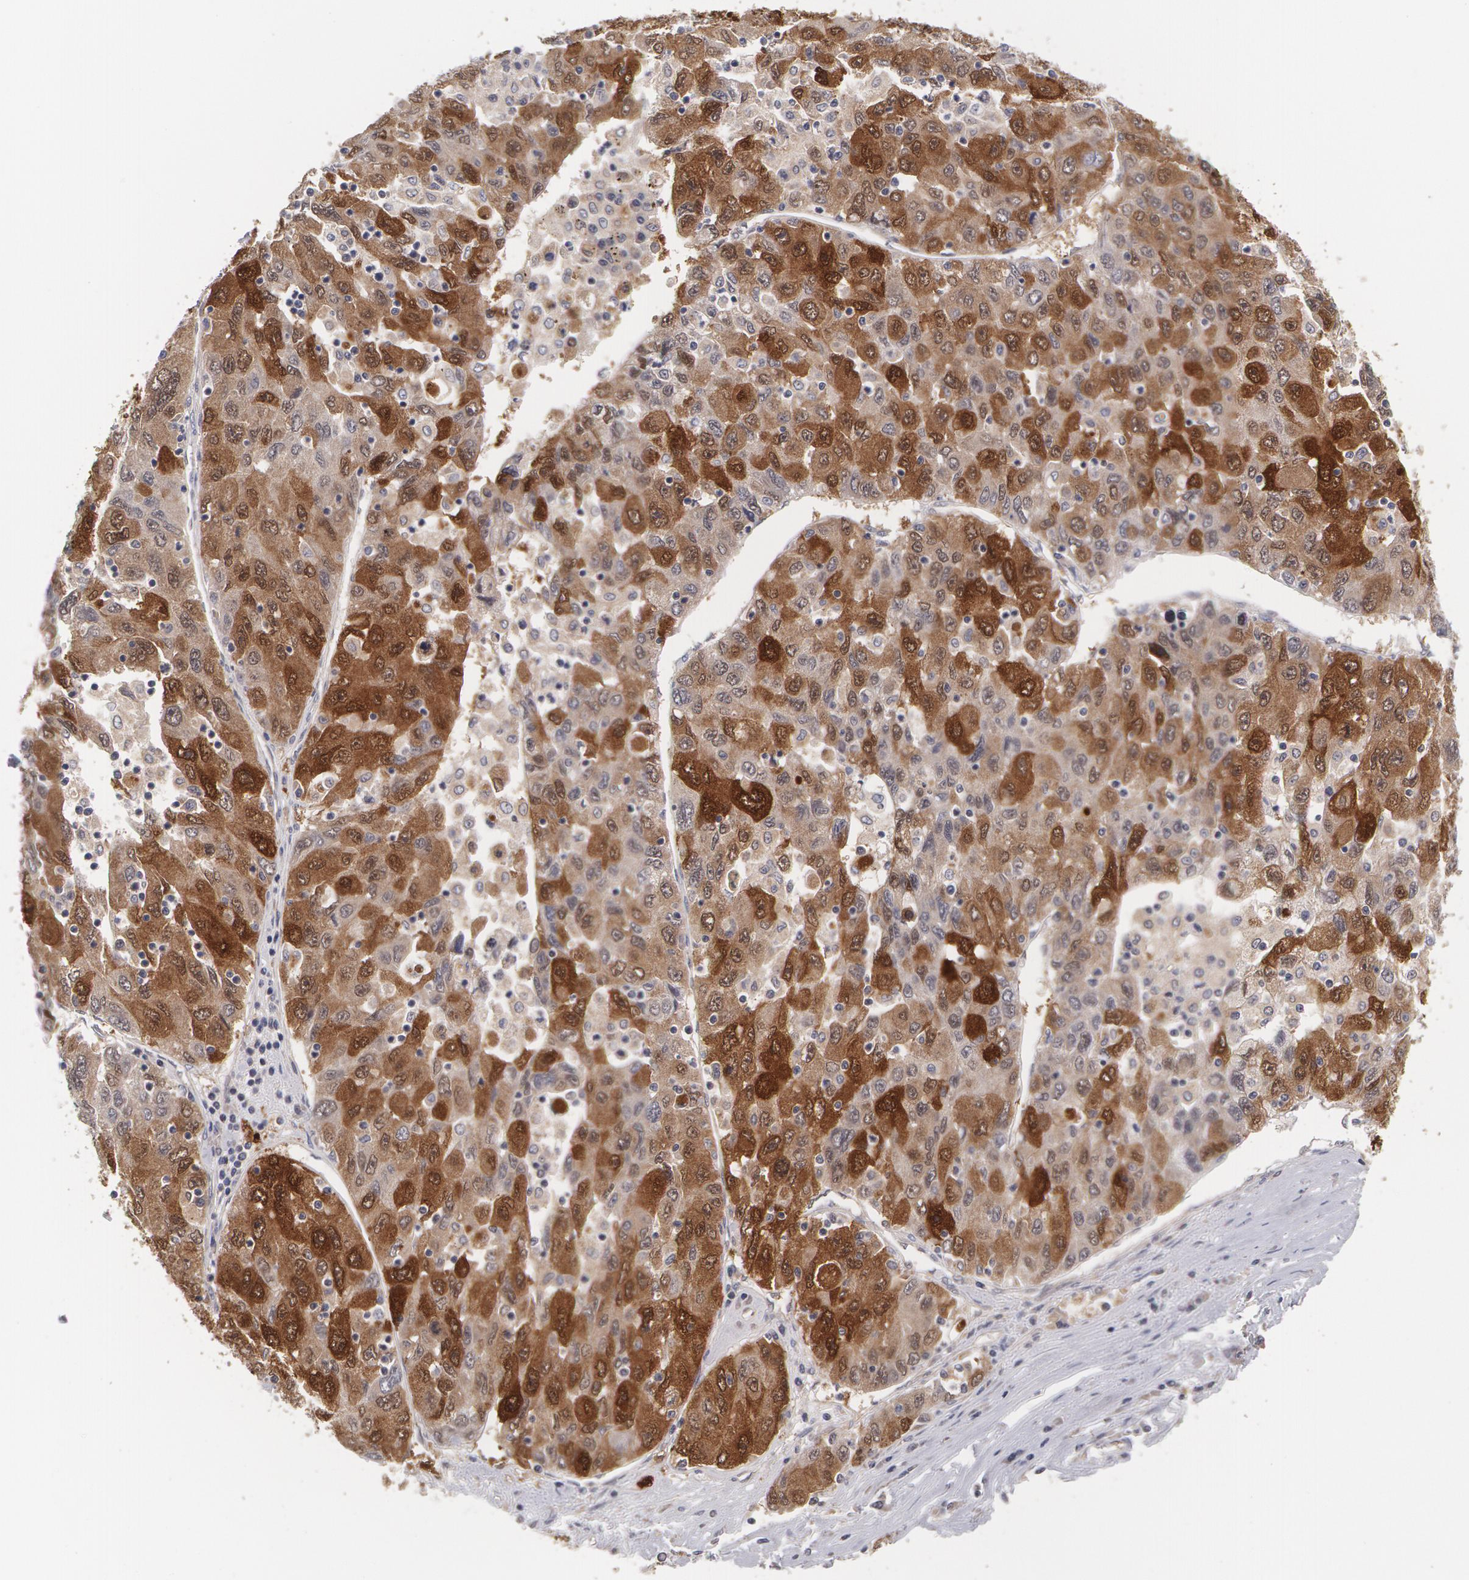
{"staining": {"intensity": "moderate", "quantity": "25%-75%", "location": "cytoplasmic/membranous,nuclear"}, "tissue": "liver cancer", "cell_type": "Tumor cells", "image_type": "cancer", "snomed": [{"axis": "morphology", "description": "Carcinoma, Hepatocellular, NOS"}, {"axis": "topography", "description": "Liver"}], "caption": "The photomicrograph displays a brown stain indicating the presence of a protein in the cytoplasmic/membranous and nuclear of tumor cells in hepatocellular carcinoma (liver).", "gene": "TXNRD1", "patient": {"sex": "male", "age": 49}}